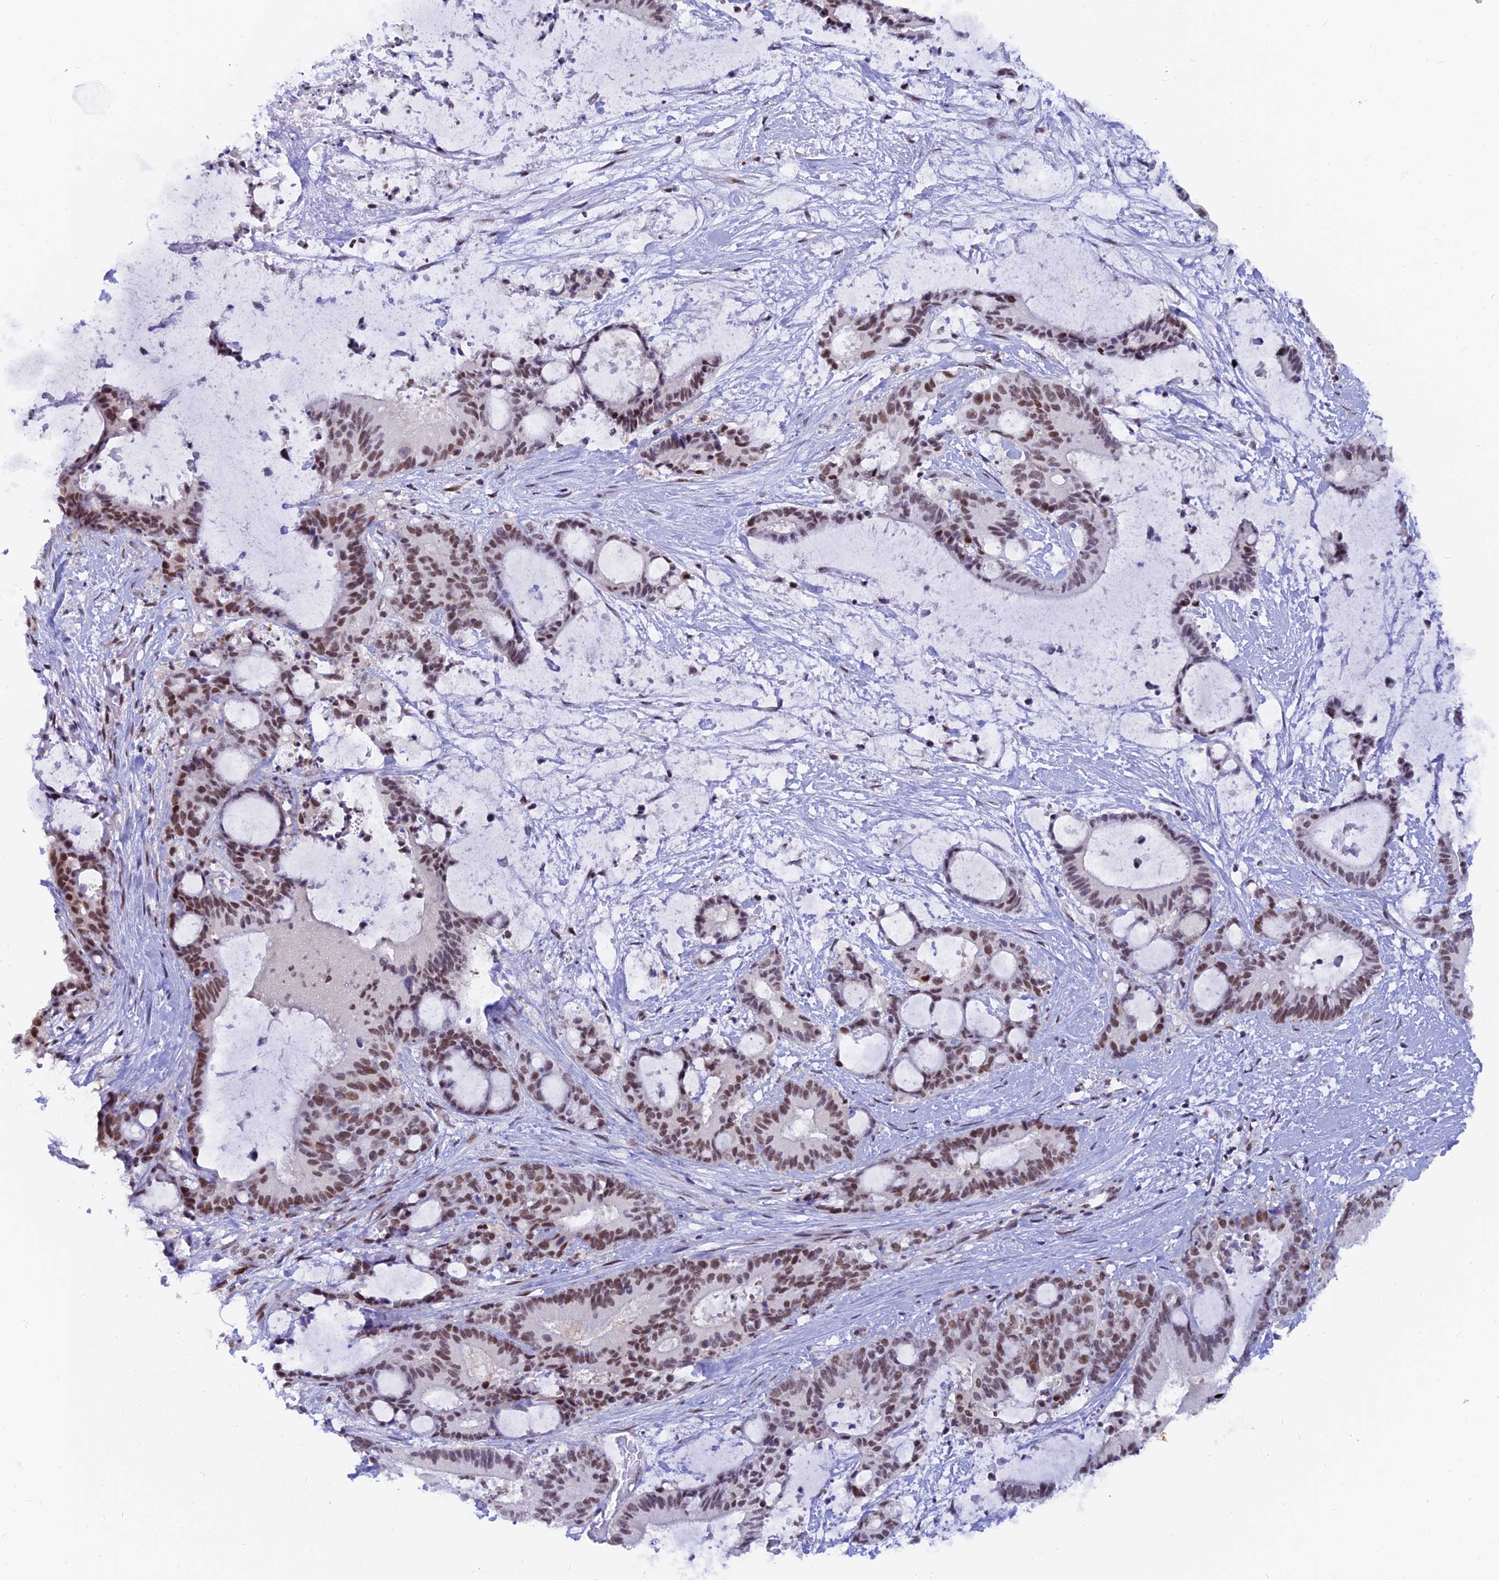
{"staining": {"intensity": "moderate", "quantity": ">75%", "location": "nuclear"}, "tissue": "liver cancer", "cell_type": "Tumor cells", "image_type": "cancer", "snomed": [{"axis": "morphology", "description": "Normal tissue, NOS"}, {"axis": "morphology", "description": "Cholangiocarcinoma"}, {"axis": "topography", "description": "Liver"}, {"axis": "topography", "description": "Peripheral nerve tissue"}], "caption": "Protein expression analysis of human cholangiocarcinoma (liver) reveals moderate nuclear staining in approximately >75% of tumor cells.", "gene": "DPY30", "patient": {"sex": "female", "age": 73}}